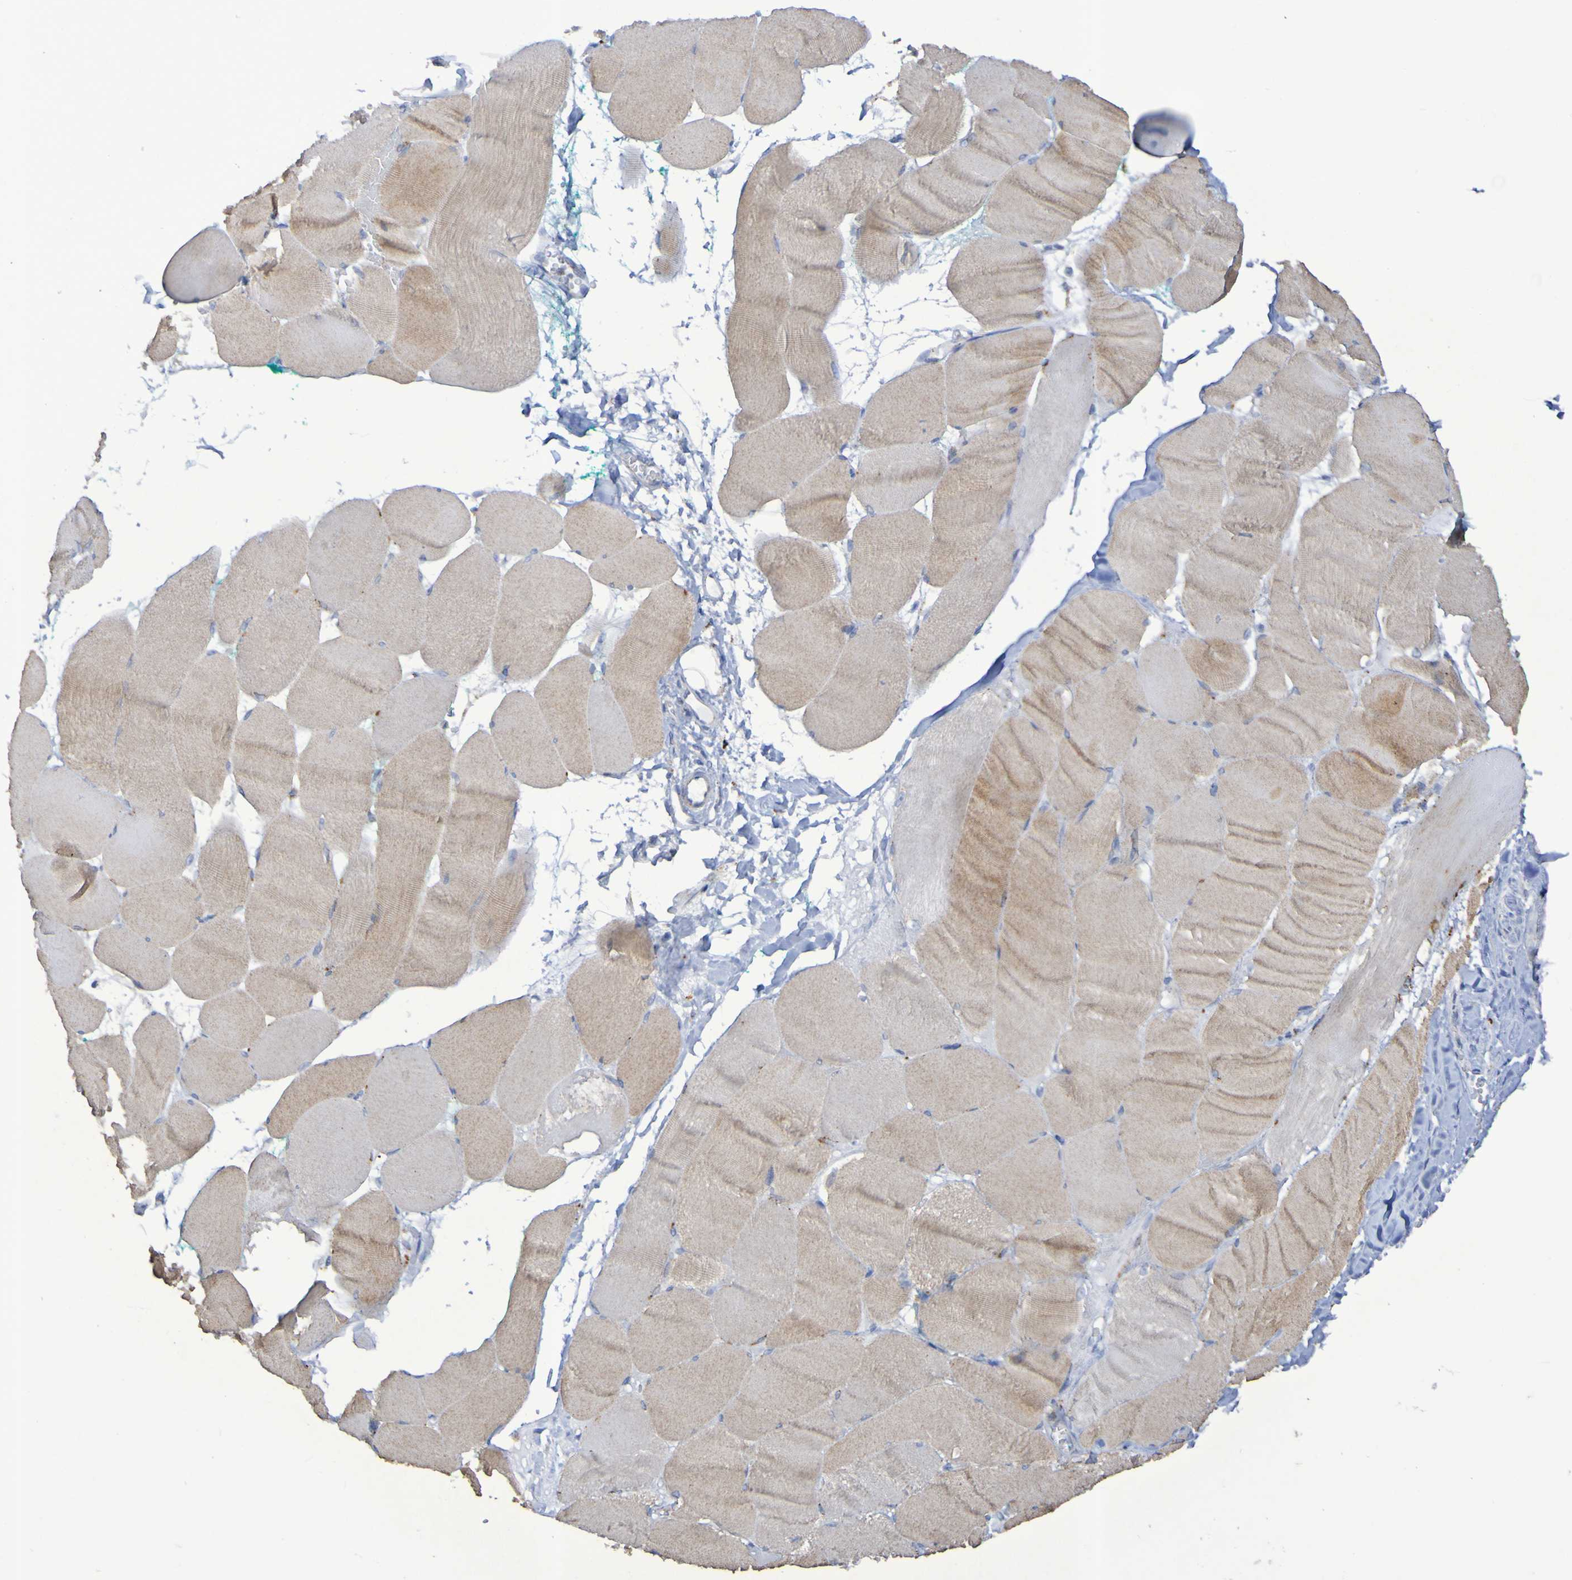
{"staining": {"intensity": "weak", "quantity": ">75%", "location": "cytoplasmic/membranous"}, "tissue": "skeletal muscle", "cell_type": "Myocytes", "image_type": "normal", "snomed": [{"axis": "morphology", "description": "Normal tissue, NOS"}, {"axis": "morphology", "description": "Squamous cell carcinoma, NOS"}, {"axis": "topography", "description": "Skeletal muscle"}], "caption": "Human skeletal muscle stained for a protein (brown) exhibits weak cytoplasmic/membranous positive staining in approximately >75% of myocytes.", "gene": "TPH1", "patient": {"sex": "male", "age": 51}}